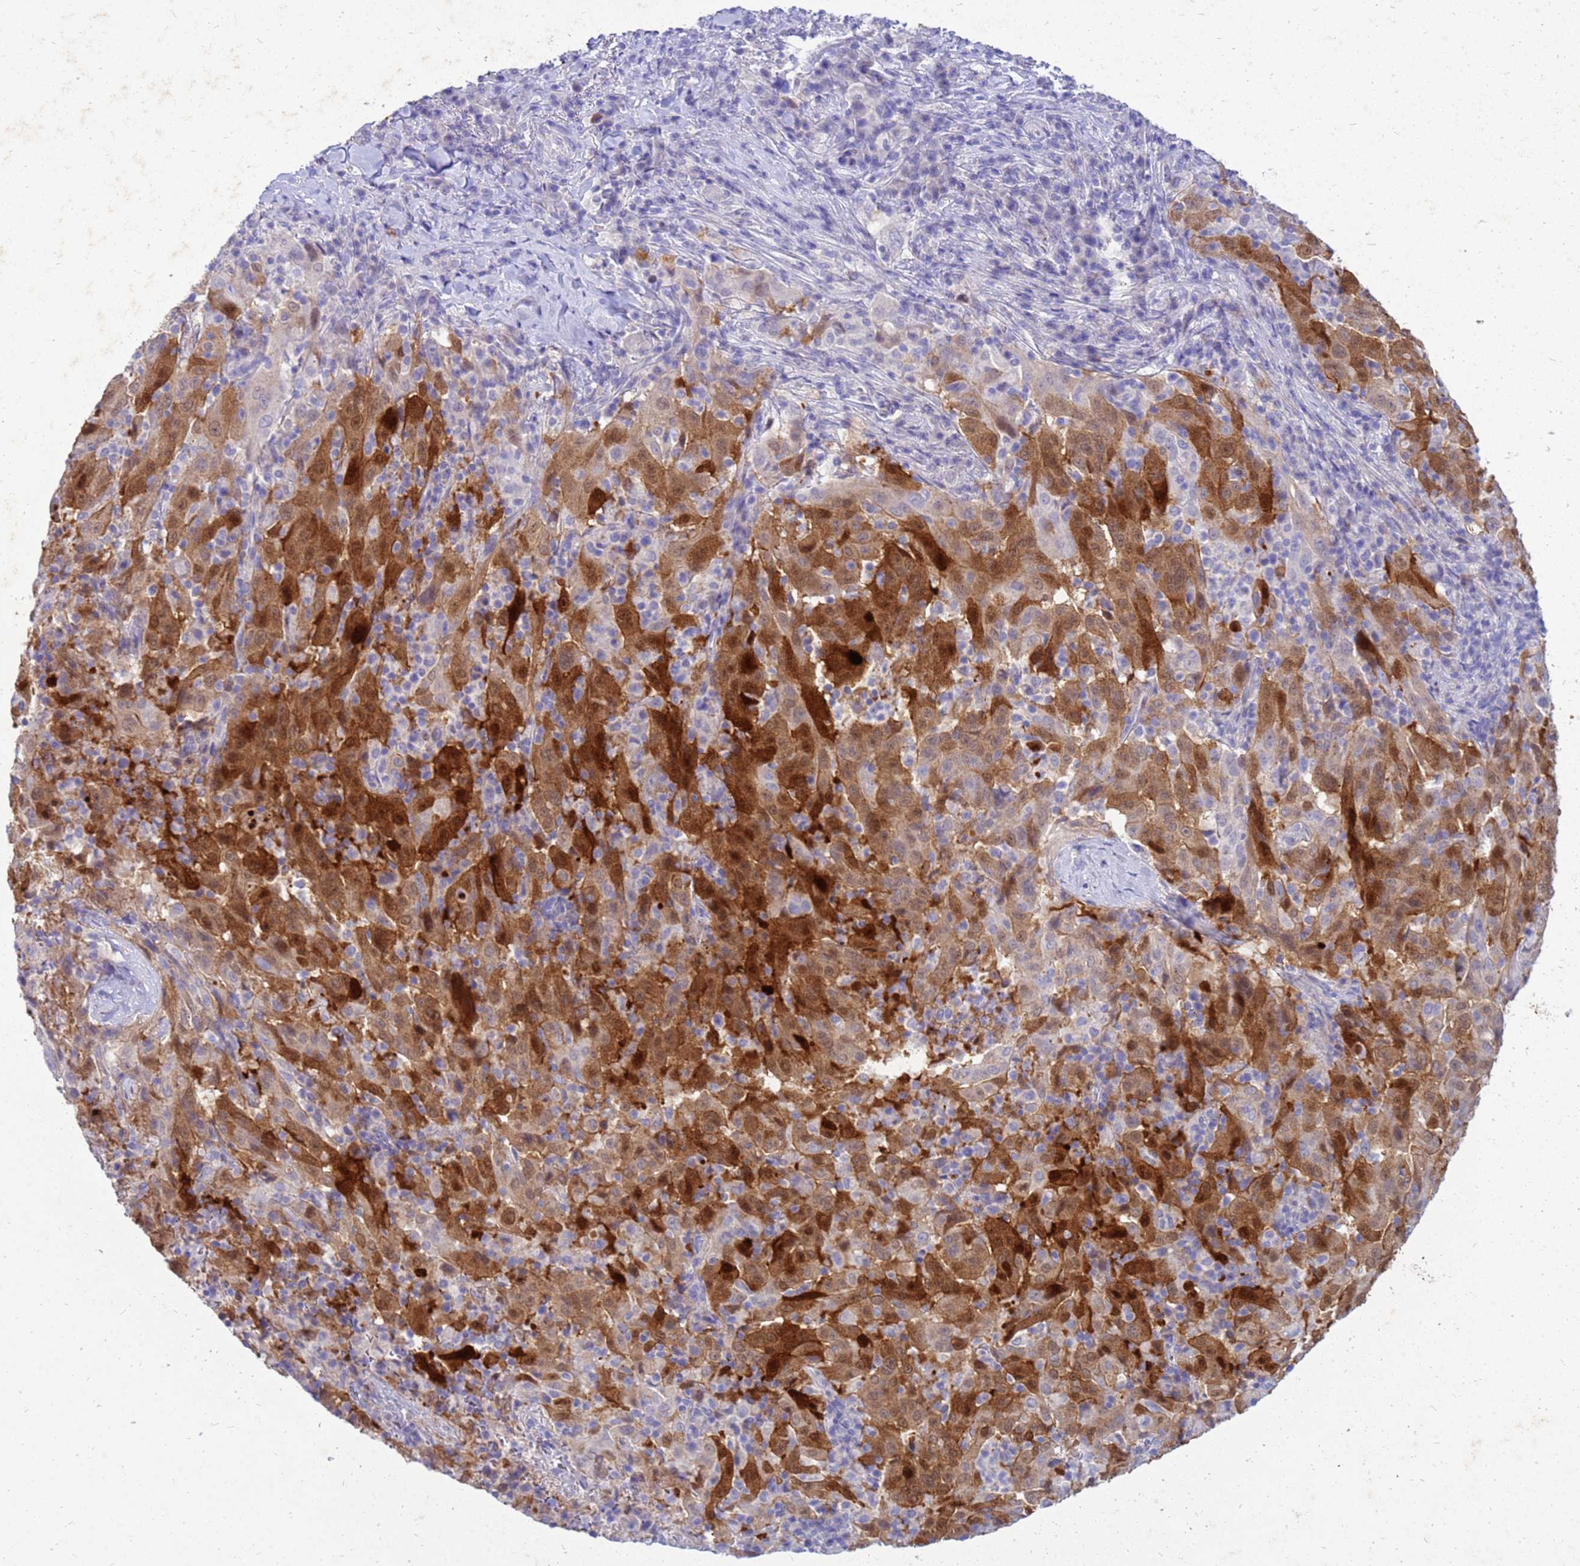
{"staining": {"intensity": "strong", "quantity": "25%-75%", "location": "cytoplasmic/membranous"}, "tissue": "pancreatic cancer", "cell_type": "Tumor cells", "image_type": "cancer", "snomed": [{"axis": "morphology", "description": "Adenocarcinoma, NOS"}, {"axis": "topography", "description": "Pancreas"}], "caption": "Brown immunohistochemical staining in human adenocarcinoma (pancreatic) exhibits strong cytoplasmic/membranous expression in approximately 25%-75% of tumor cells. The protein is shown in brown color, while the nuclei are stained blue.", "gene": "AKR1C1", "patient": {"sex": "male", "age": 63}}